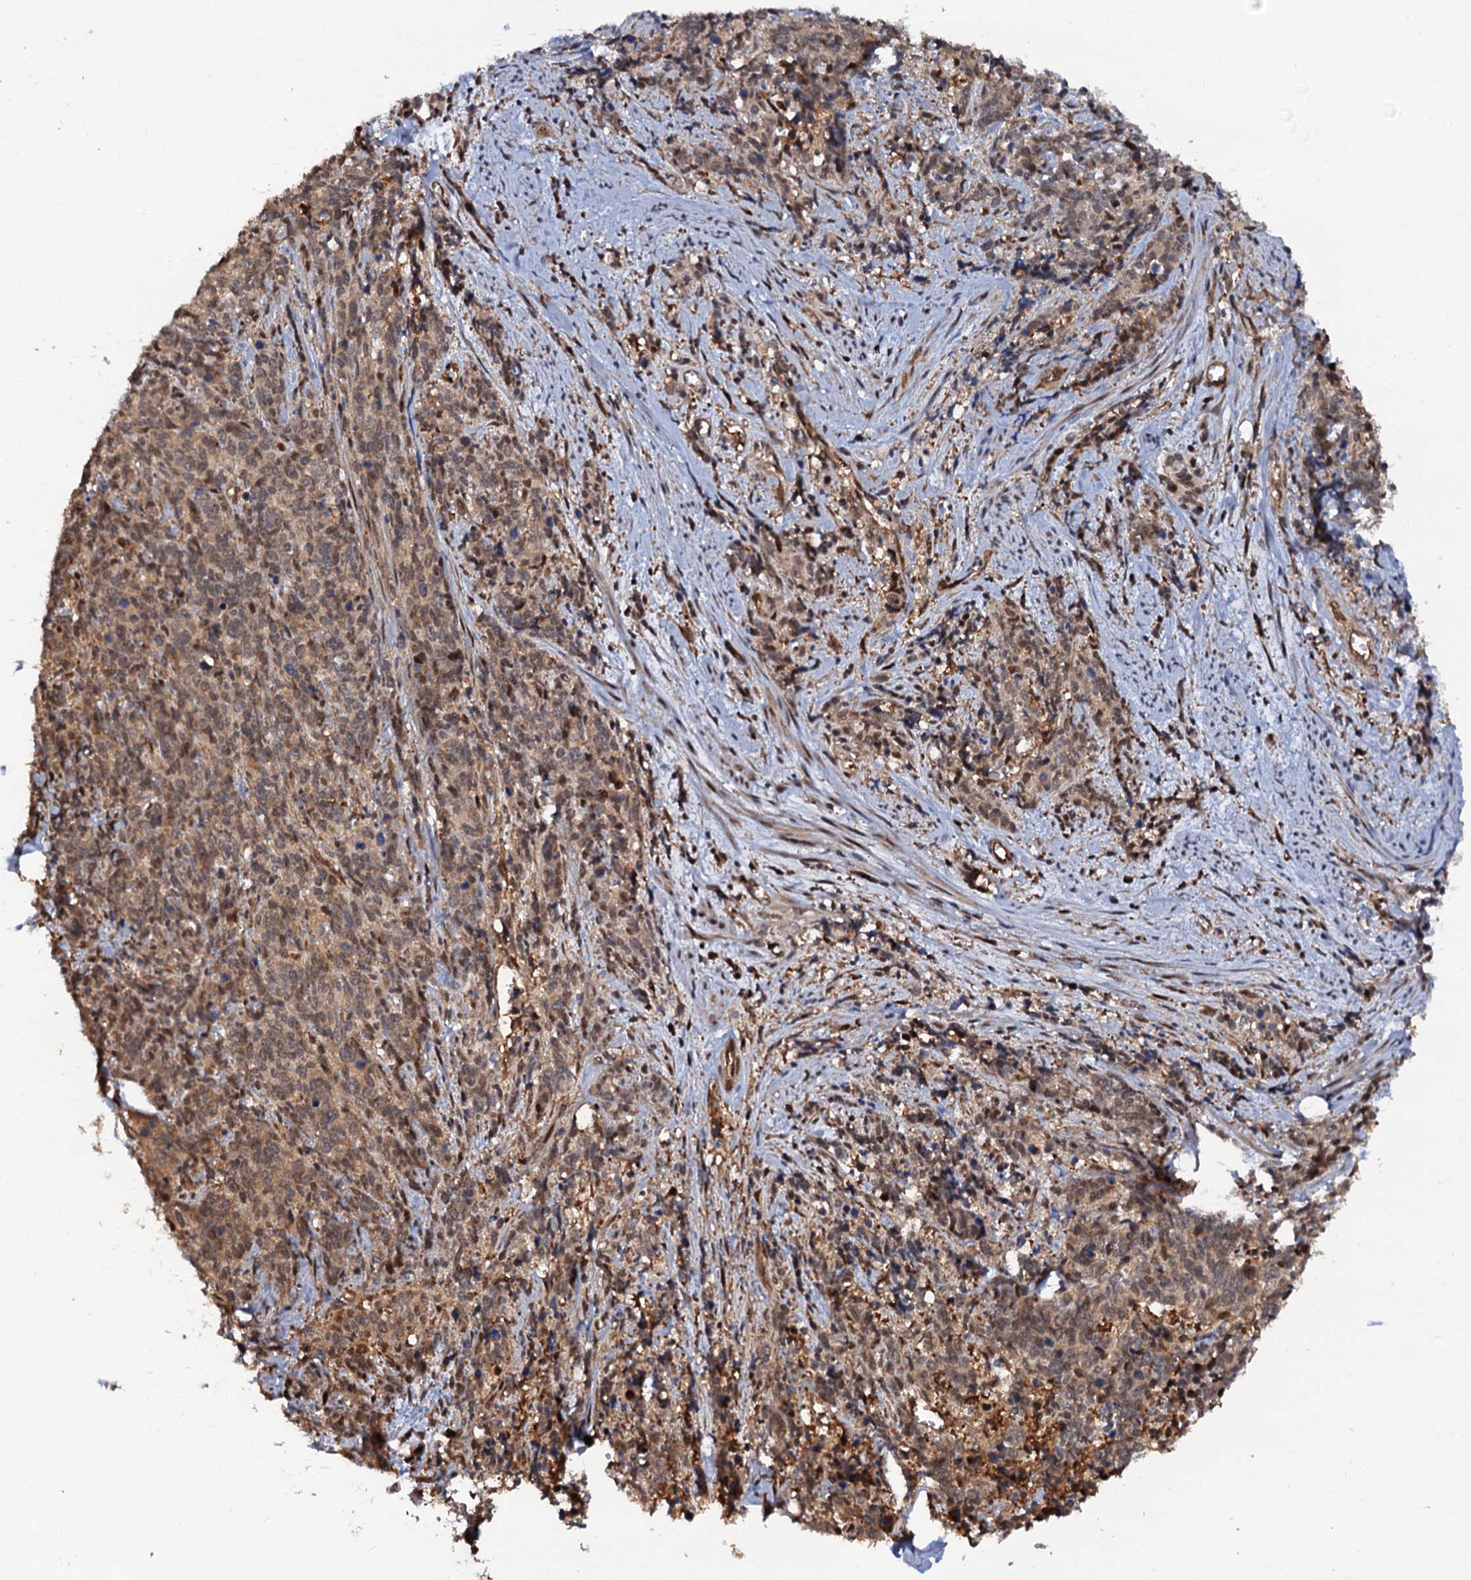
{"staining": {"intensity": "moderate", "quantity": ">75%", "location": "cytoplasmic/membranous,nuclear"}, "tissue": "cervical cancer", "cell_type": "Tumor cells", "image_type": "cancer", "snomed": [{"axis": "morphology", "description": "Squamous cell carcinoma, NOS"}, {"axis": "topography", "description": "Cervix"}], "caption": "Protein staining exhibits moderate cytoplasmic/membranous and nuclear positivity in approximately >75% of tumor cells in squamous cell carcinoma (cervical). The staining was performed using DAB, with brown indicating positive protein expression. Nuclei are stained blue with hematoxylin.", "gene": "CDC23", "patient": {"sex": "female", "age": 60}}